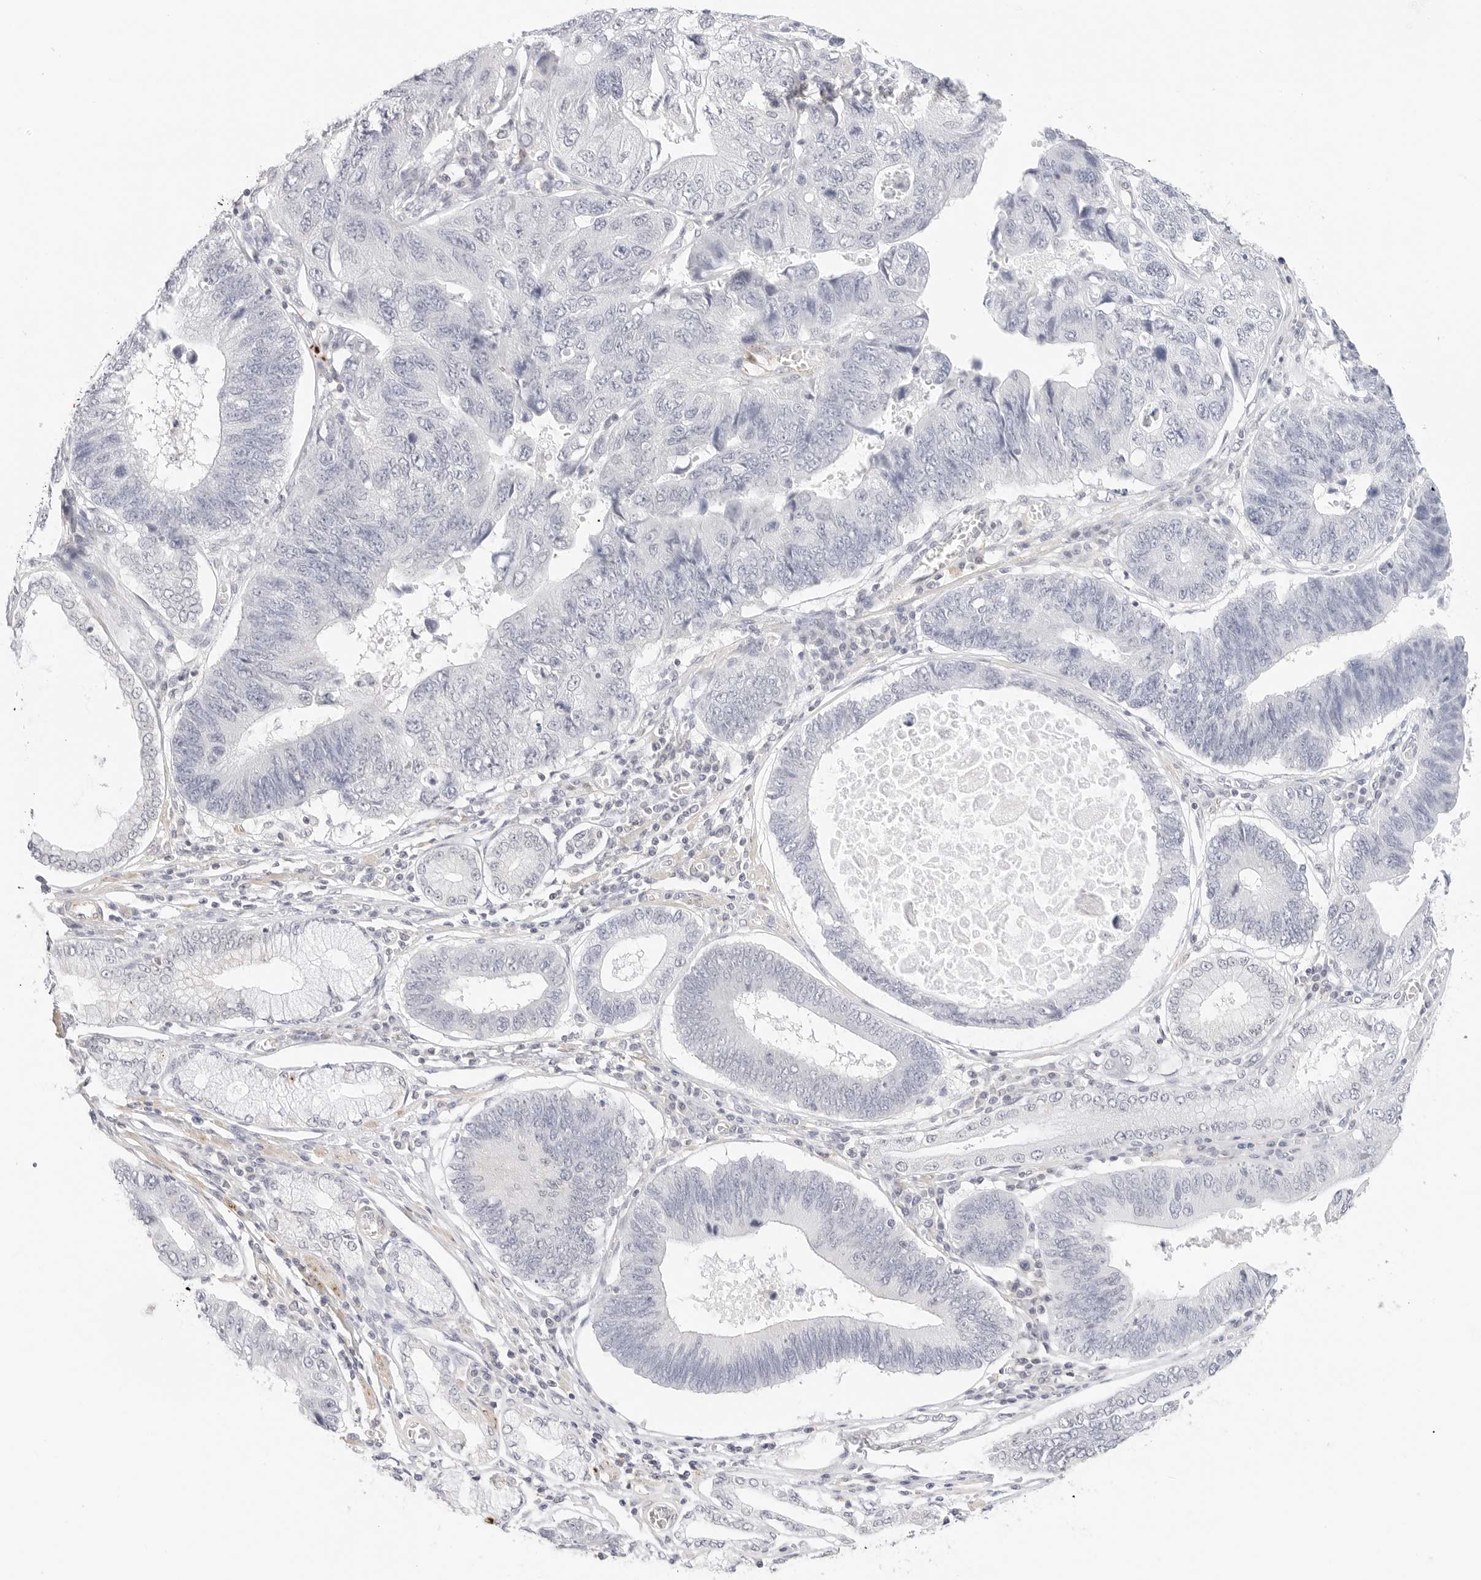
{"staining": {"intensity": "negative", "quantity": "none", "location": "none"}, "tissue": "stomach cancer", "cell_type": "Tumor cells", "image_type": "cancer", "snomed": [{"axis": "morphology", "description": "Adenocarcinoma, NOS"}, {"axis": "topography", "description": "Stomach"}], "caption": "This image is of stomach cancer (adenocarcinoma) stained with immunohistochemistry (IHC) to label a protein in brown with the nuclei are counter-stained blue. There is no staining in tumor cells.", "gene": "PCDH19", "patient": {"sex": "male", "age": 59}}